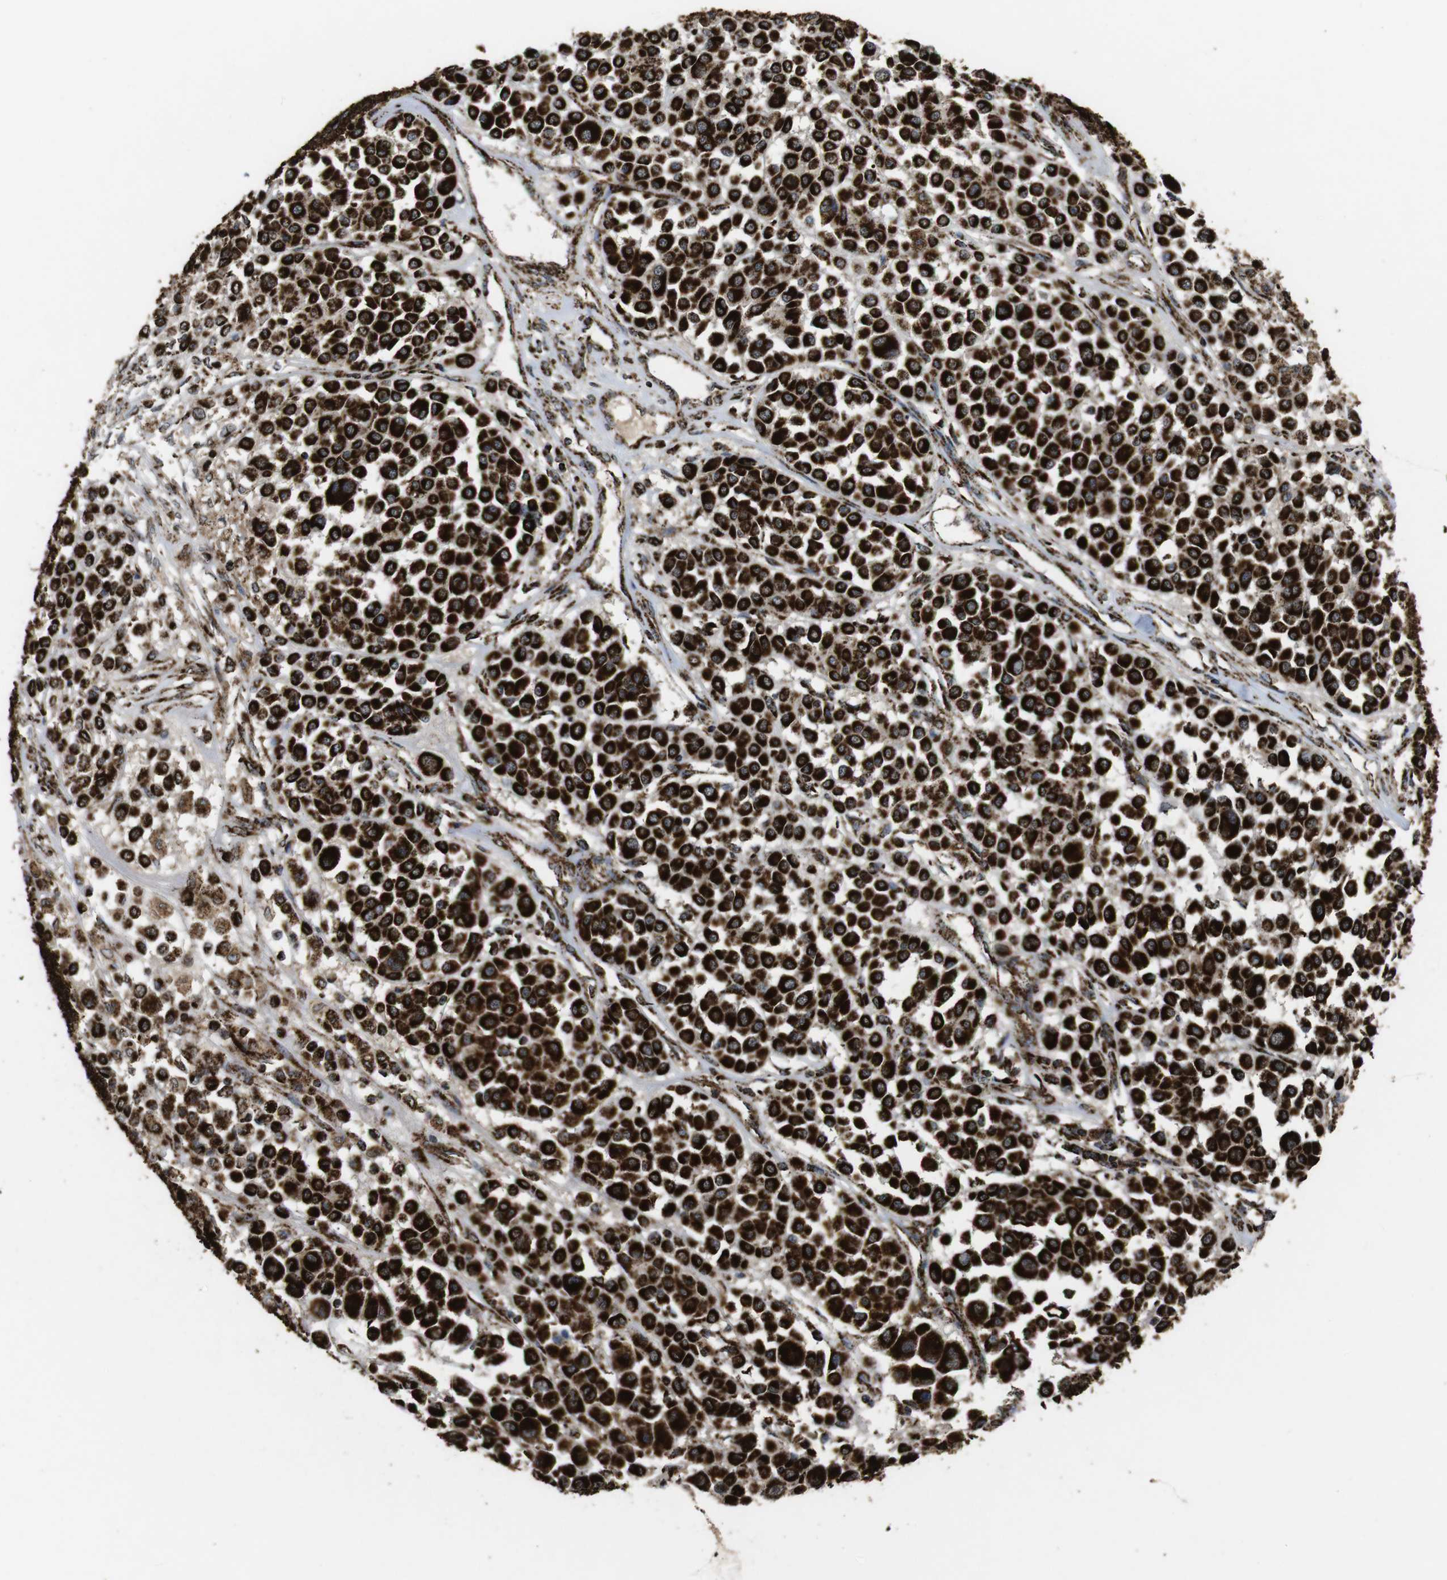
{"staining": {"intensity": "strong", "quantity": ">75%", "location": "cytoplasmic/membranous"}, "tissue": "melanoma", "cell_type": "Tumor cells", "image_type": "cancer", "snomed": [{"axis": "morphology", "description": "Malignant melanoma, Metastatic site"}, {"axis": "topography", "description": "Soft tissue"}], "caption": "Protein staining of malignant melanoma (metastatic site) tissue reveals strong cytoplasmic/membranous staining in about >75% of tumor cells. The staining is performed using DAB (3,3'-diaminobenzidine) brown chromogen to label protein expression. The nuclei are counter-stained blue using hematoxylin.", "gene": "ATP5F1A", "patient": {"sex": "male", "age": 41}}